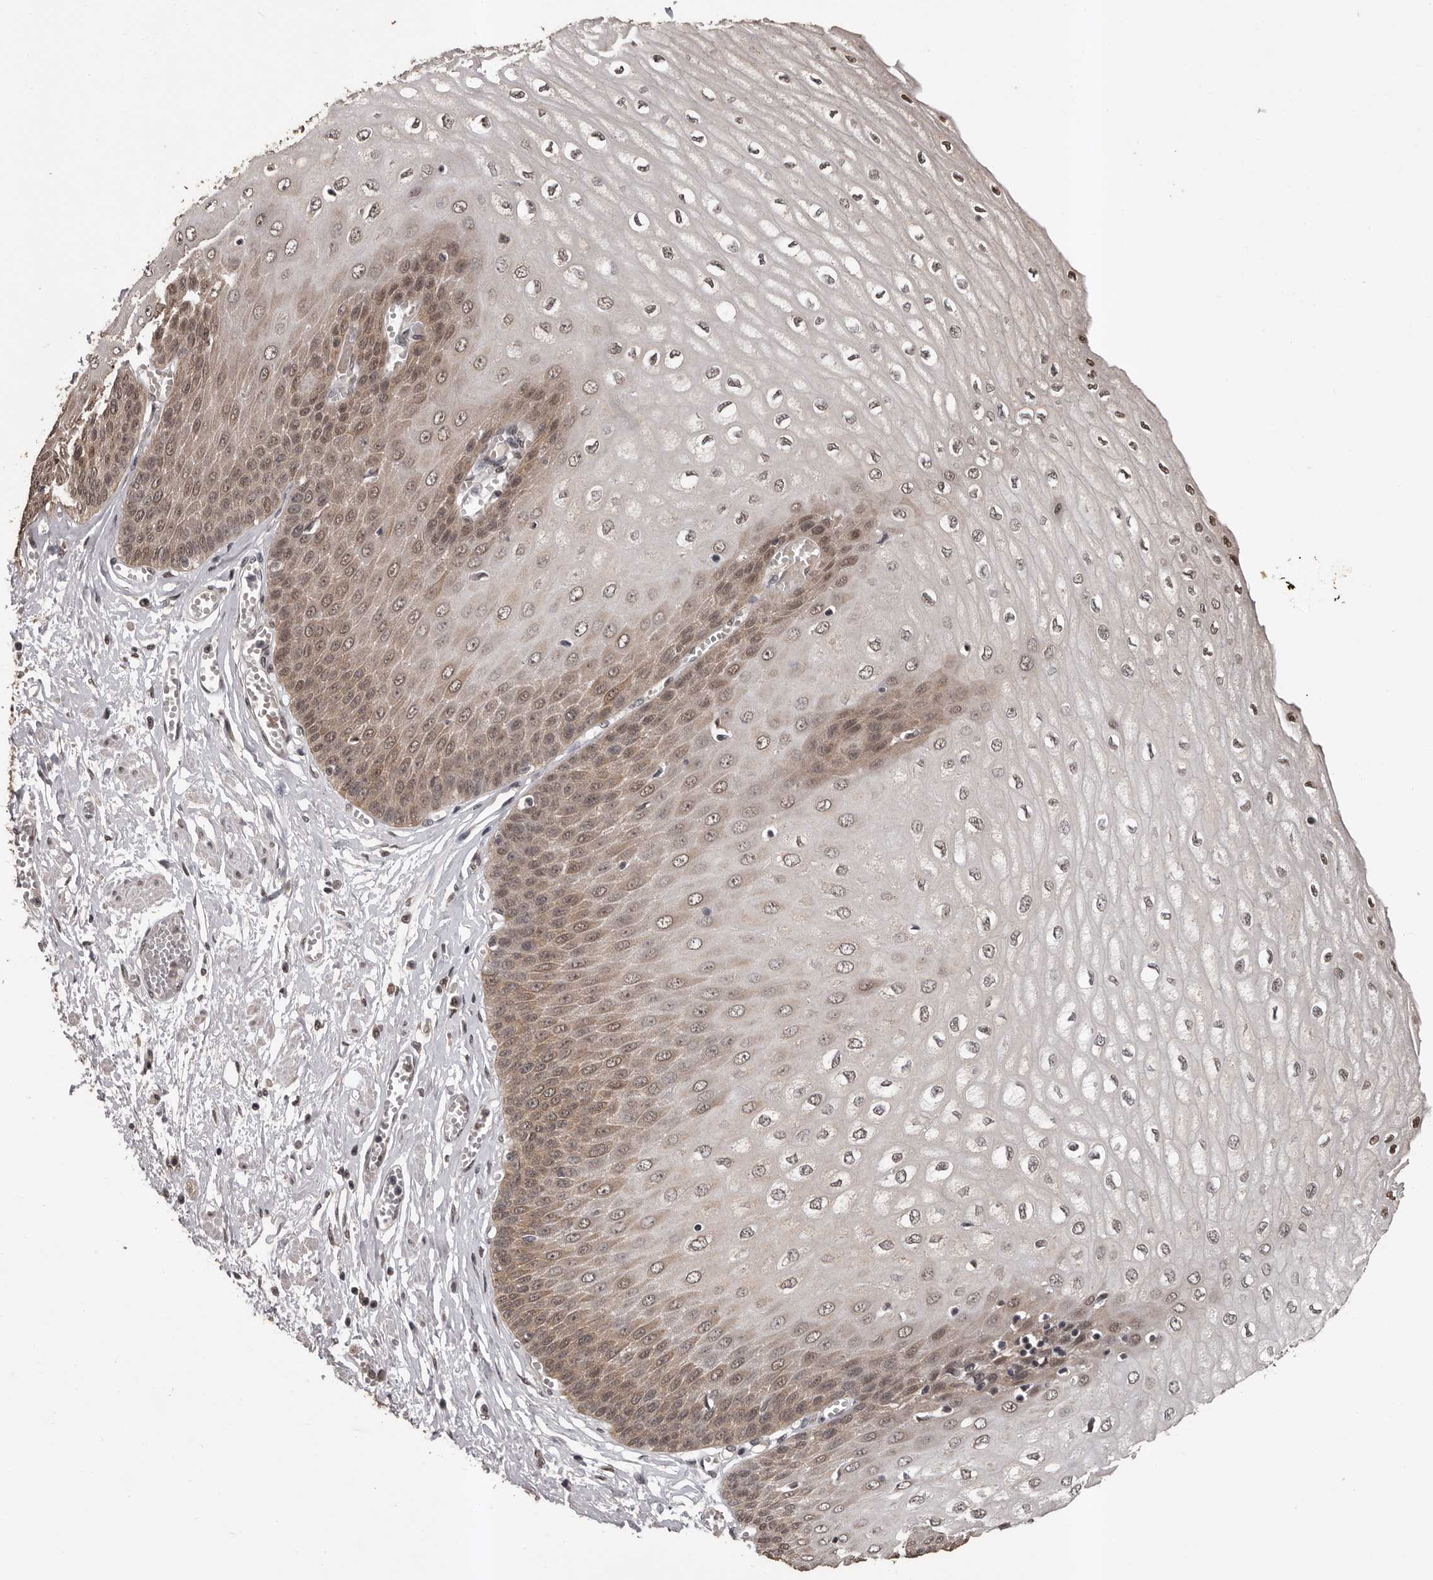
{"staining": {"intensity": "weak", "quantity": "25%-75%", "location": "cytoplasmic/membranous,nuclear"}, "tissue": "esophagus", "cell_type": "Squamous epithelial cells", "image_type": "normal", "snomed": [{"axis": "morphology", "description": "Normal tissue, NOS"}, {"axis": "topography", "description": "Esophagus"}], "caption": "Human esophagus stained with a brown dye displays weak cytoplasmic/membranous,nuclear positive expression in approximately 25%-75% of squamous epithelial cells.", "gene": "VPS37A", "patient": {"sex": "male", "age": 60}}